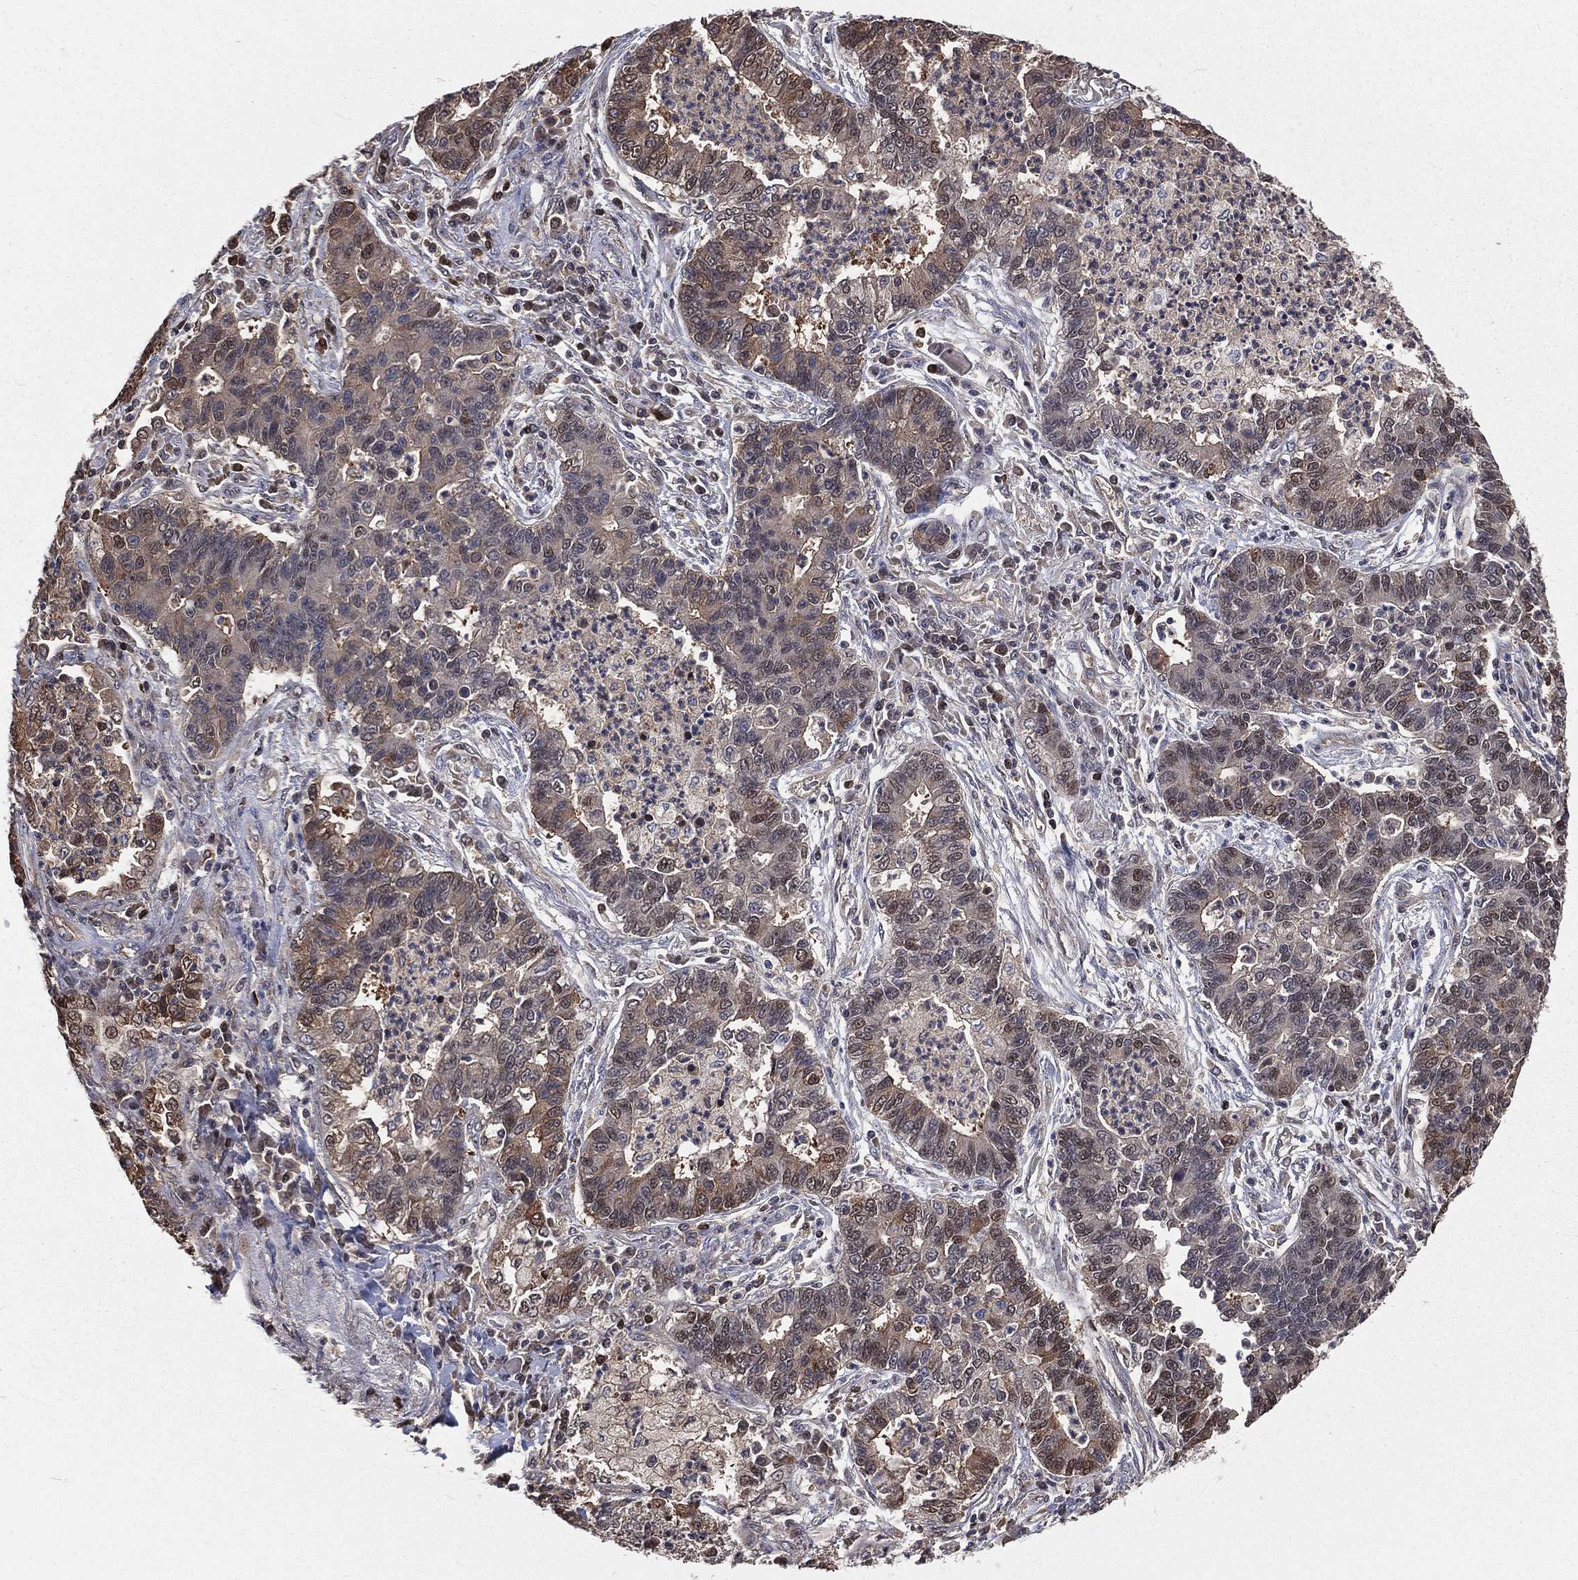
{"staining": {"intensity": "moderate", "quantity": "<25%", "location": "cytoplasmic/membranous,nuclear"}, "tissue": "lung cancer", "cell_type": "Tumor cells", "image_type": "cancer", "snomed": [{"axis": "morphology", "description": "Adenocarcinoma, NOS"}, {"axis": "topography", "description": "Lung"}], "caption": "Immunohistochemical staining of human lung cancer (adenocarcinoma) reveals low levels of moderate cytoplasmic/membranous and nuclear positivity in about <25% of tumor cells. (DAB = brown stain, brightfield microscopy at high magnification).", "gene": "TBC1D2", "patient": {"sex": "female", "age": 57}}